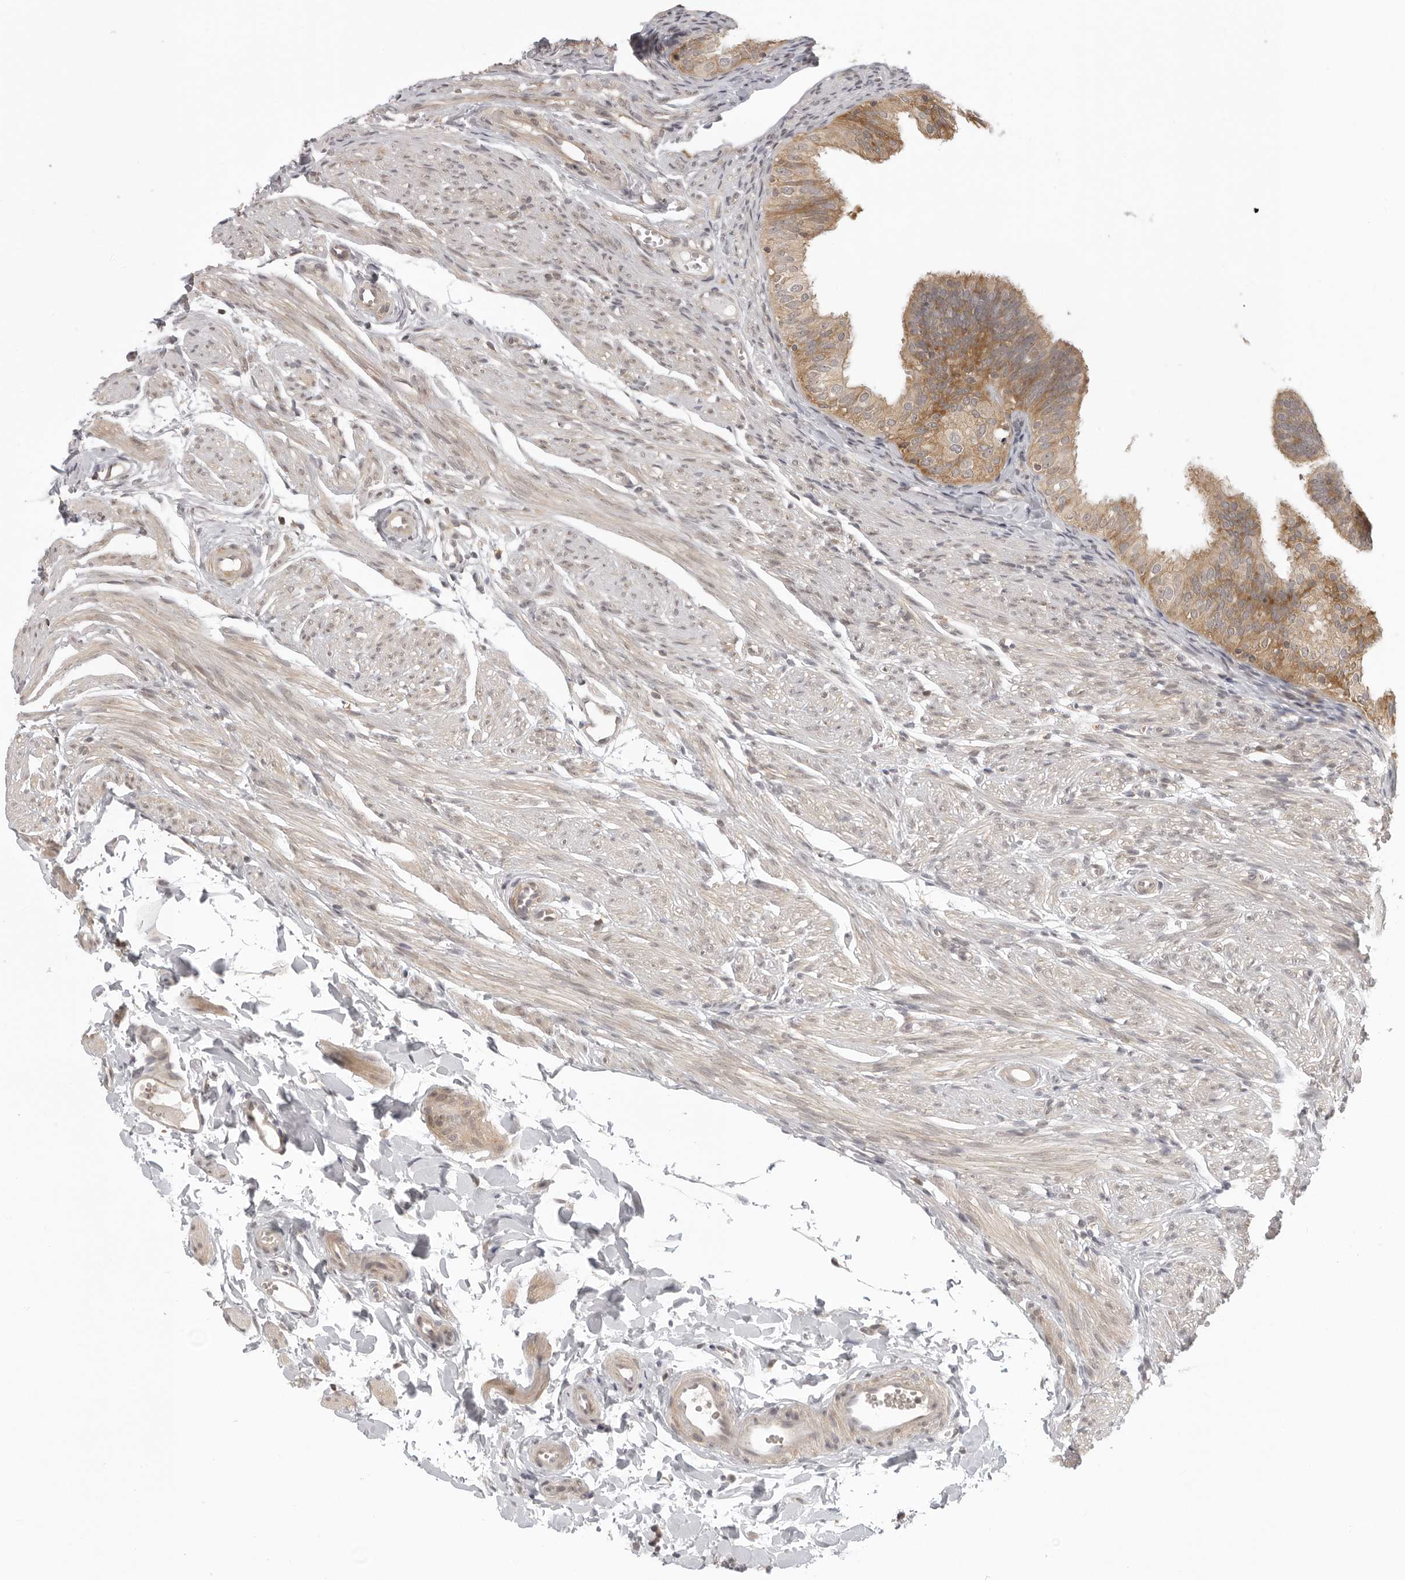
{"staining": {"intensity": "moderate", "quantity": ">75%", "location": "cytoplasmic/membranous"}, "tissue": "fallopian tube", "cell_type": "Glandular cells", "image_type": "normal", "snomed": [{"axis": "morphology", "description": "Normal tissue, NOS"}, {"axis": "topography", "description": "Fallopian tube"}], "caption": "A micrograph showing moderate cytoplasmic/membranous staining in approximately >75% of glandular cells in benign fallopian tube, as visualized by brown immunohistochemical staining.", "gene": "PRRC2A", "patient": {"sex": "female", "age": 35}}